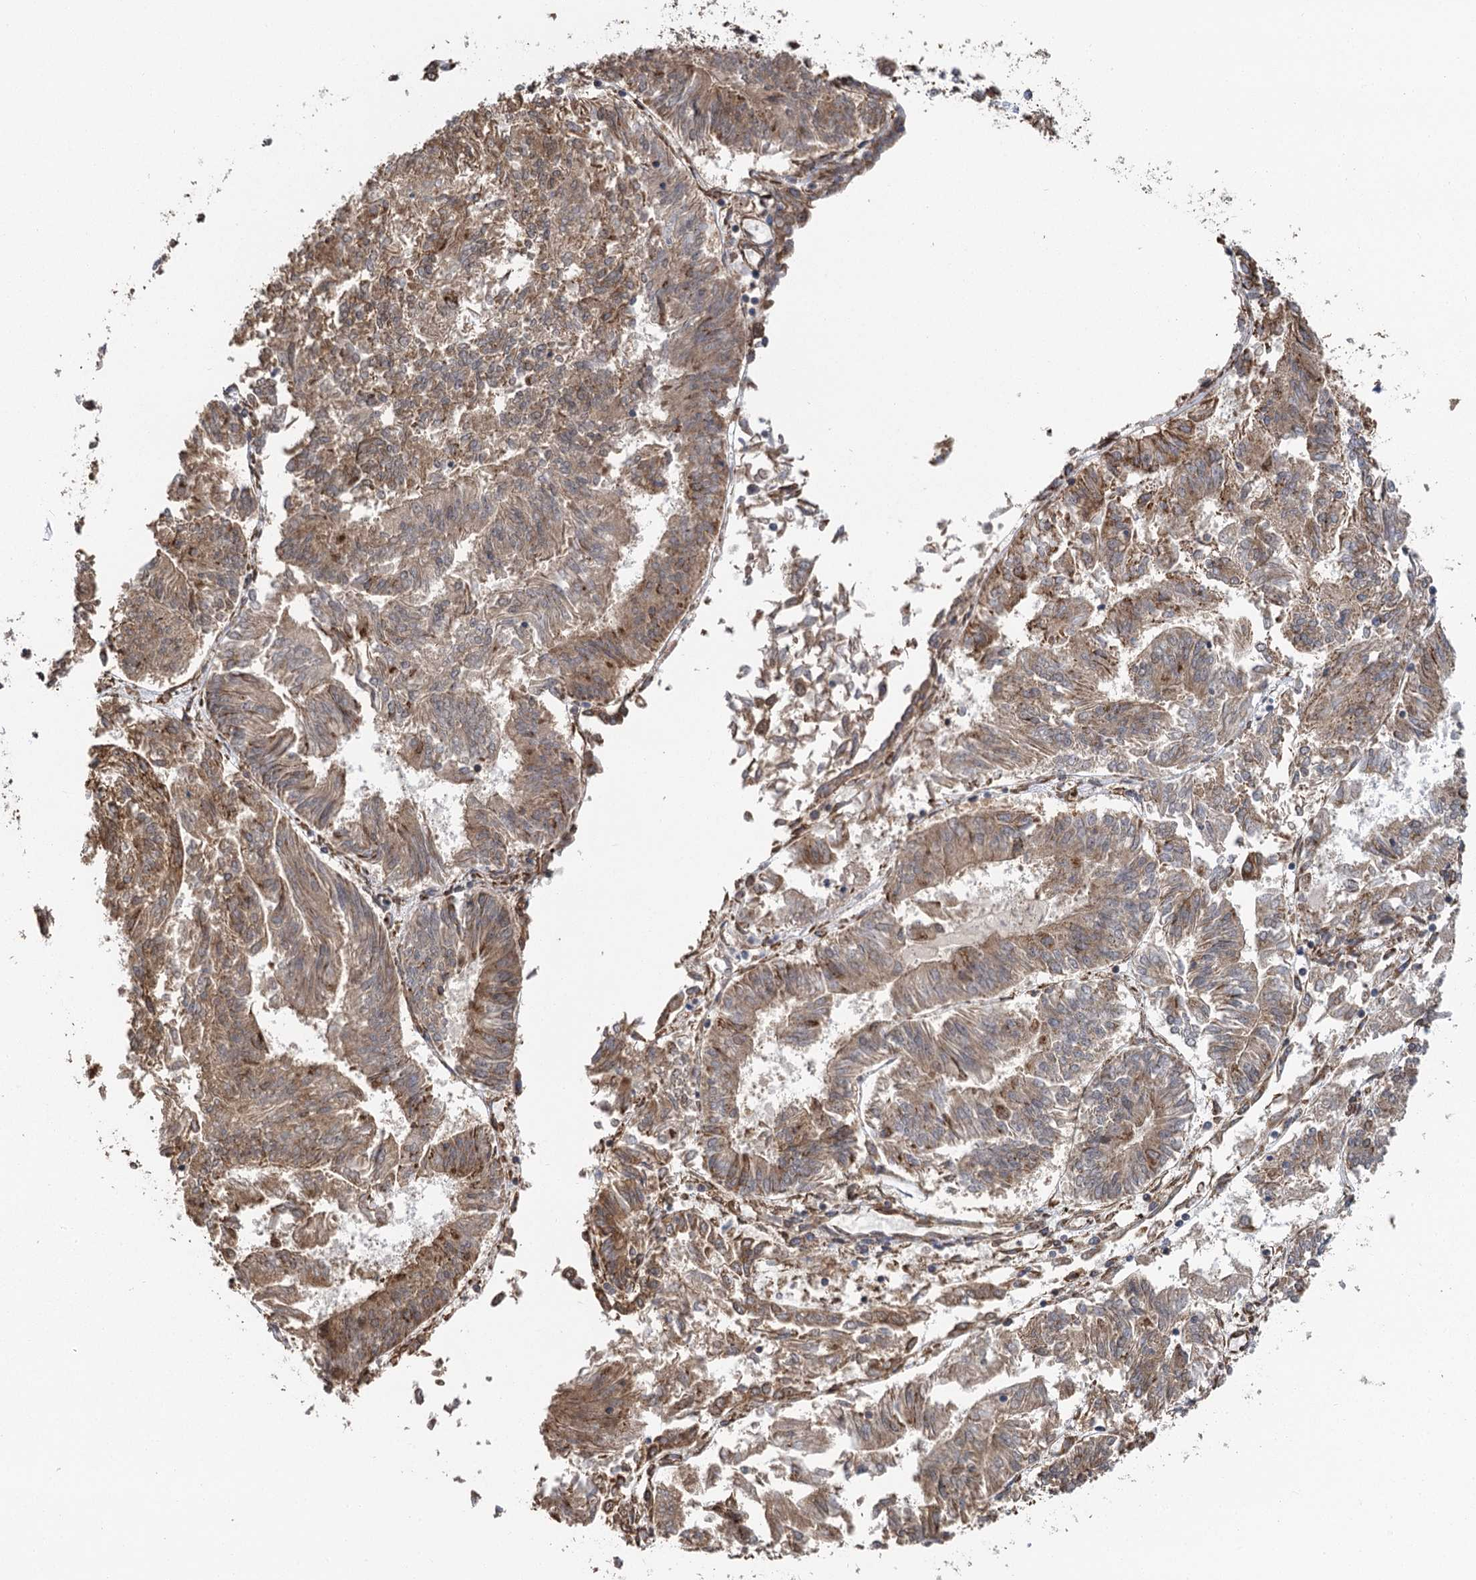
{"staining": {"intensity": "moderate", "quantity": ">75%", "location": "cytoplasmic/membranous"}, "tissue": "endometrial cancer", "cell_type": "Tumor cells", "image_type": "cancer", "snomed": [{"axis": "morphology", "description": "Adenocarcinoma, NOS"}, {"axis": "topography", "description": "Endometrium"}], "caption": "High-power microscopy captured an IHC micrograph of adenocarcinoma (endometrial), revealing moderate cytoplasmic/membranous expression in approximately >75% of tumor cells.", "gene": "IL11RA", "patient": {"sex": "female", "age": 58}}